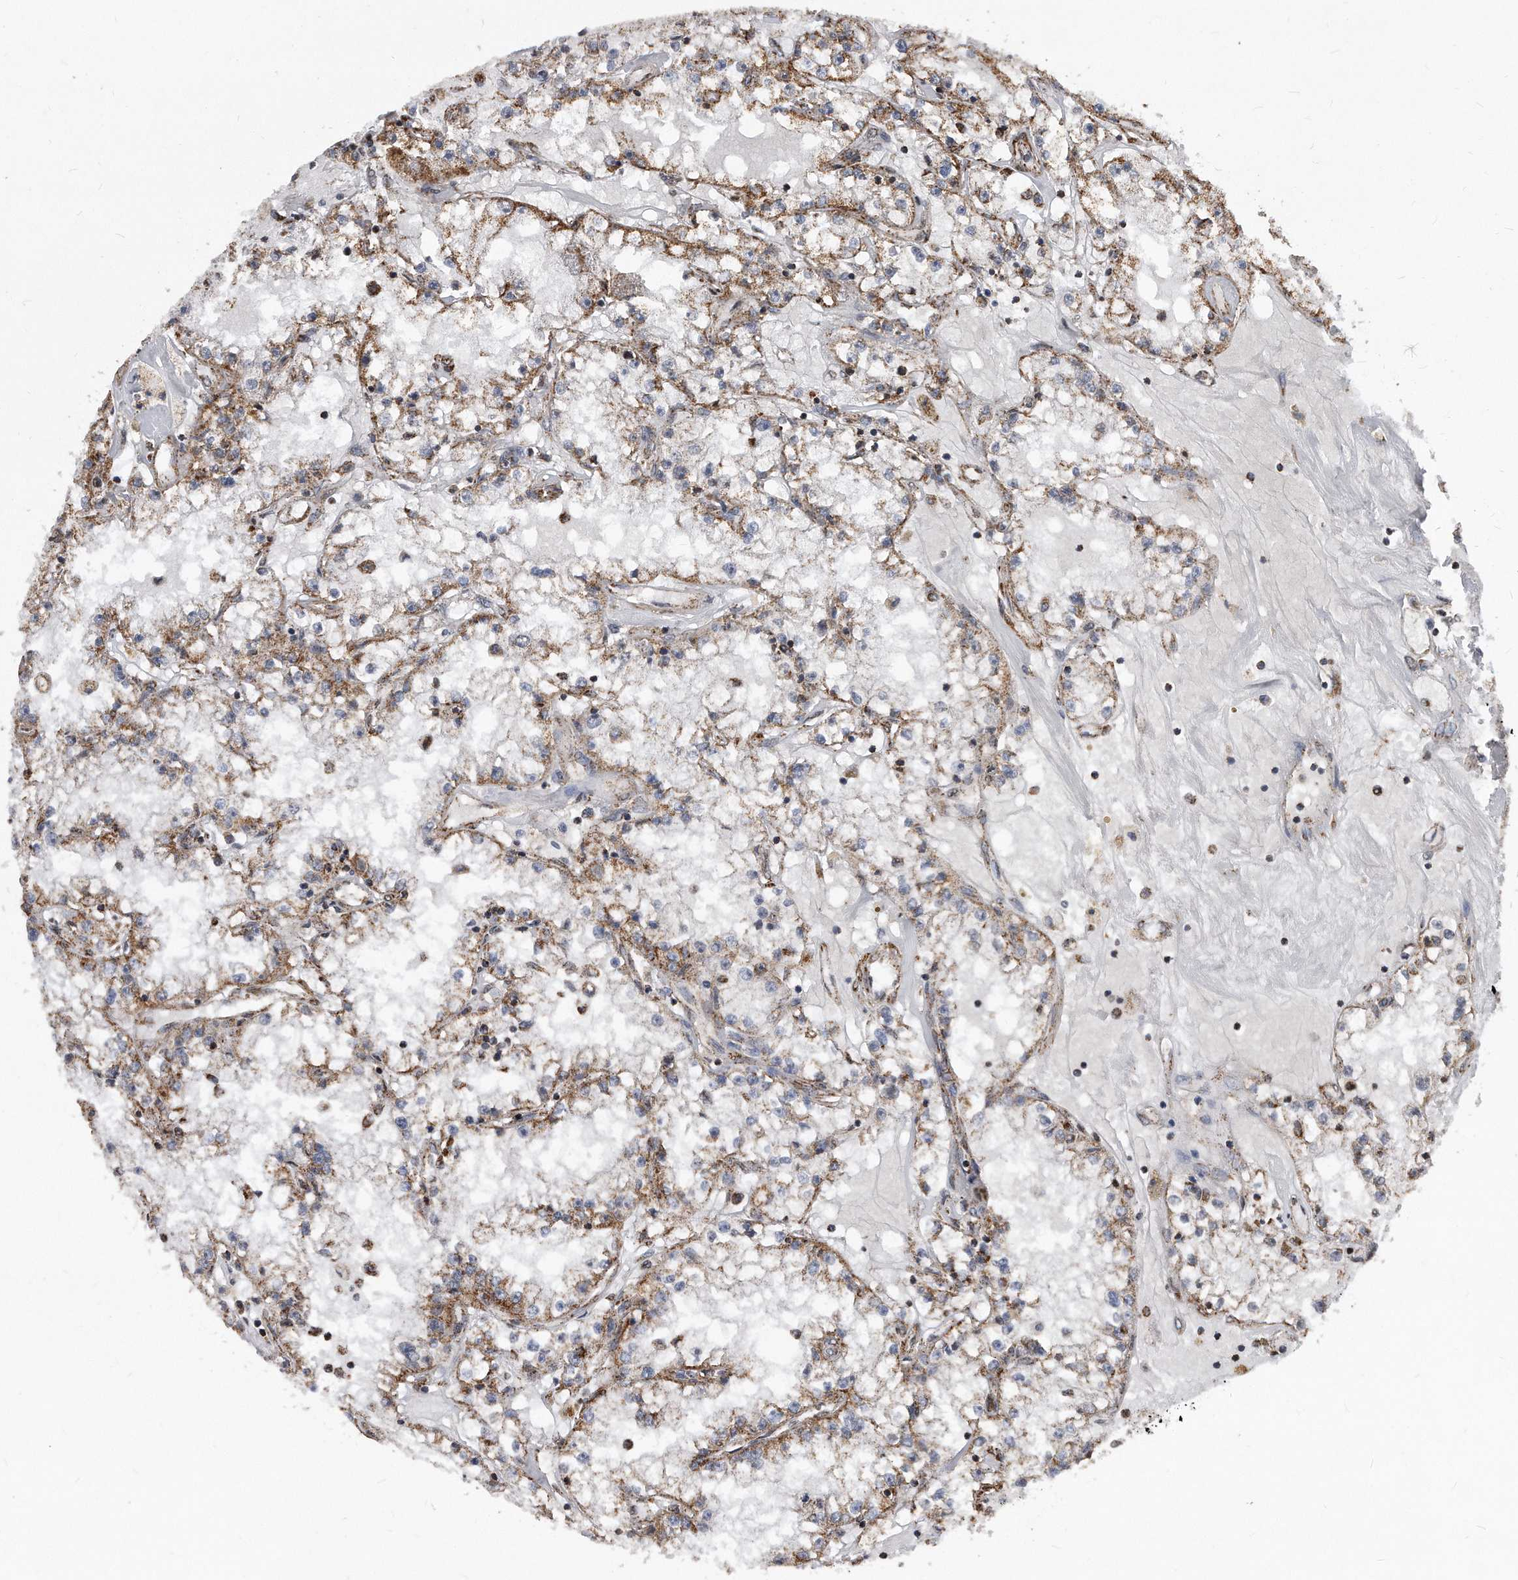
{"staining": {"intensity": "moderate", "quantity": "<25%", "location": "cytoplasmic/membranous"}, "tissue": "renal cancer", "cell_type": "Tumor cells", "image_type": "cancer", "snomed": [{"axis": "morphology", "description": "Adenocarcinoma, NOS"}, {"axis": "topography", "description": "Kidney"}], "caption": "Approximately <25% of tumor cells in renal cancer exhibit moderate cytoplasmic/membranous protein staining as visualized by brown immunohistochemical staining.", "gene": "DUSP22", "patient": {"sex": "male", "age": 56}}